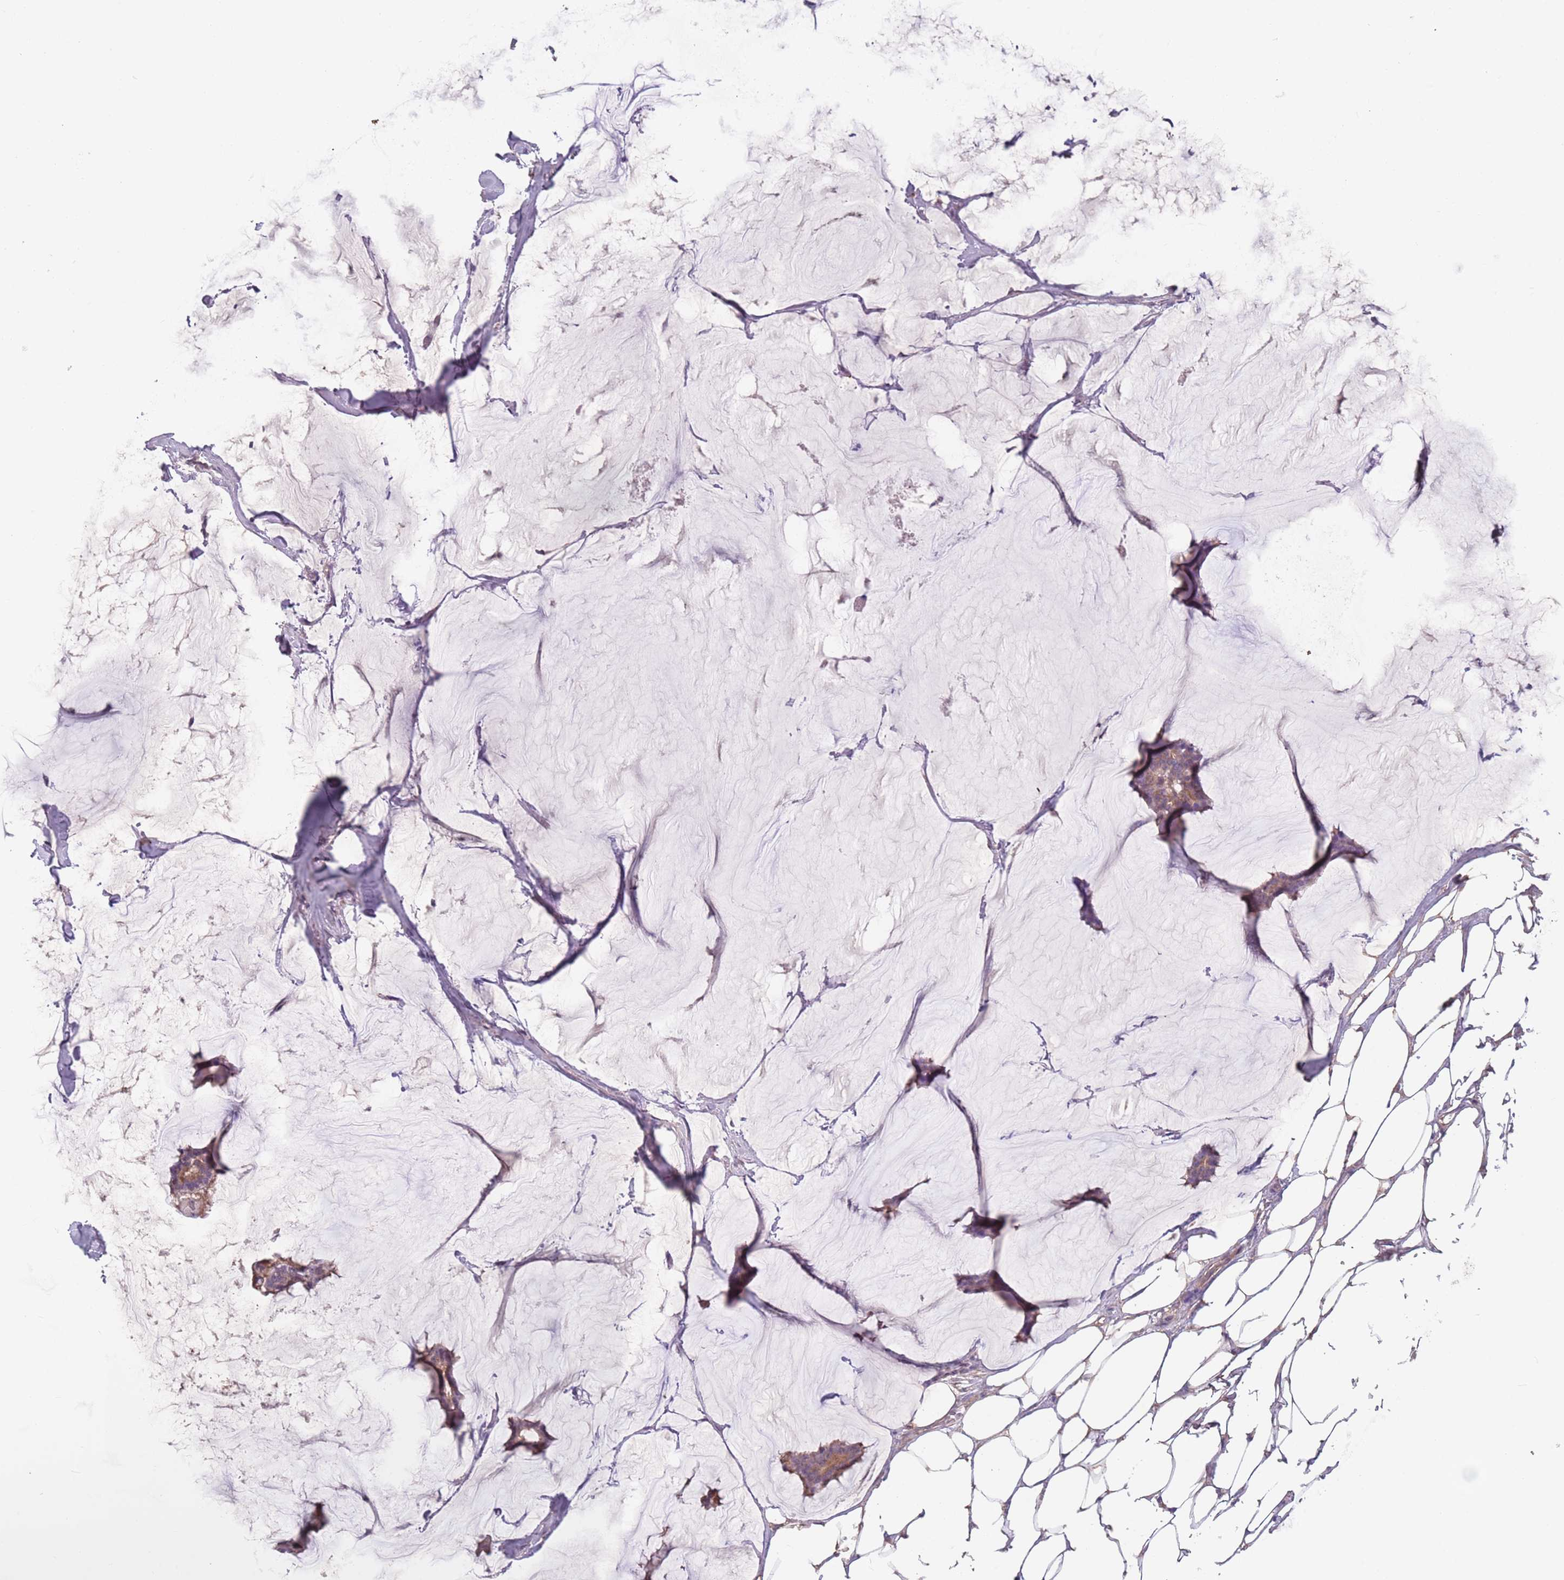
{"staining": {"intensity": "weak", "quantity": ">75%", "location": "cytoplasmic/membranous"}, "tissue": "breast cancer", "cell_type": "Tumor cells", "image_type": "cancer", "snomed": [{"axis": "morphology", "description": "Duct carcinoma"}, {"axis": "topography", "description": "Breast"}], "caption": "Breast cancer (infiltrating ductal carcinoma) tissue exhibits weak cytoplasmic/membranous staining in about >75% of tumor cells The staining was performed using DAB to visualize the protein expression in brown, while the nuclei were stained in blue with hematoxylin (Magnification: 20x).", "gene": "MBD3L1", "patient": {"sex": "female", "age": 93}}